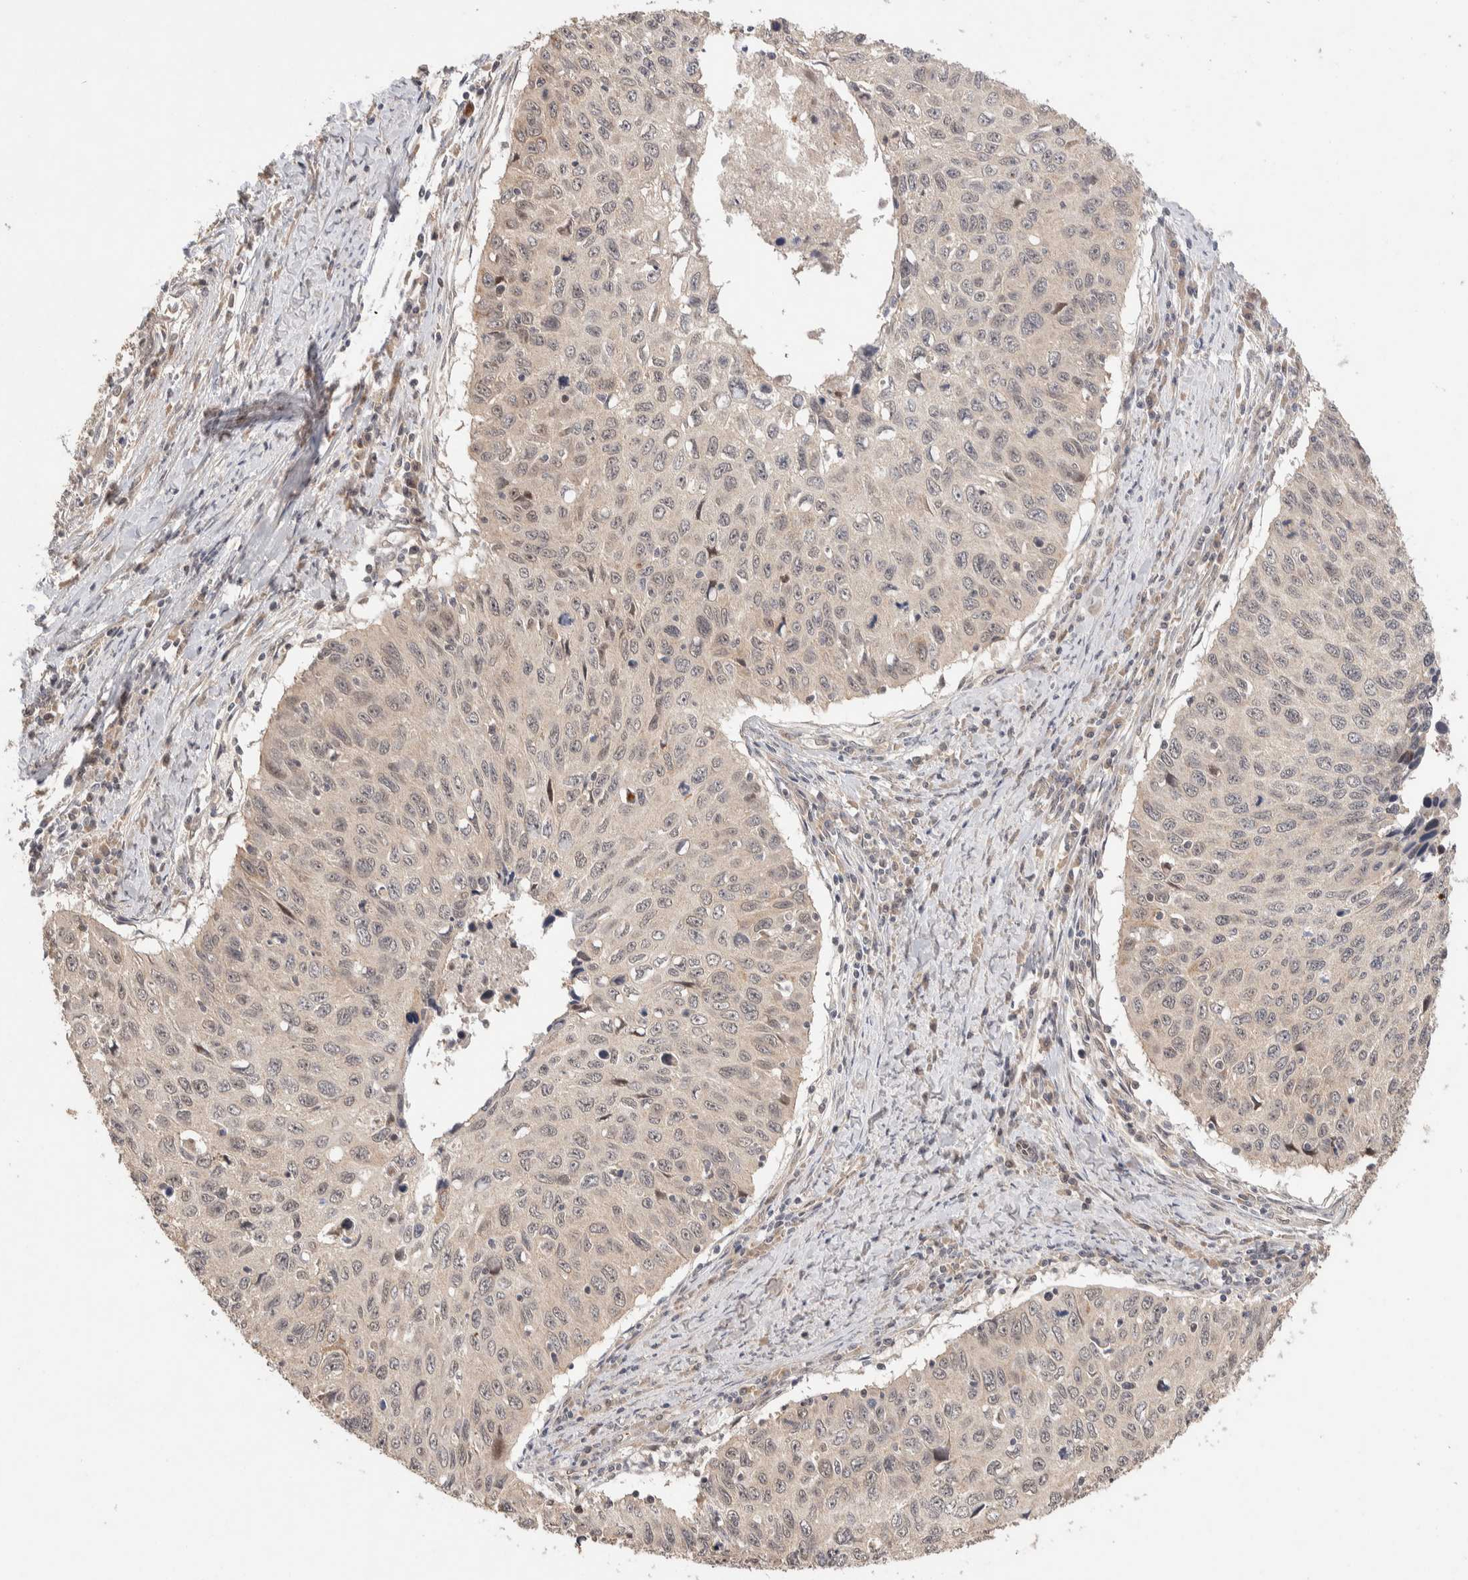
{"staining": {"intensity": "weak", "quantity": "<25%", "location": "nuclear"}, "tissue": "cervical cancer", "cell_type": "Tumor cells", "image_type": "cancer", "snomed": [{"axis": "morphology", "description": "Squamous cell carcinoma, NOS"}, {"axis": "topography", "description": "Cervix"}], "caption": "This is a micrograph of immunohistochemistry staining of cervical squamous cell carcinoma, which shows no staining in tumor cells.", "gene": "PRDM15", "patient": {"sex": "female", "age": 53}}